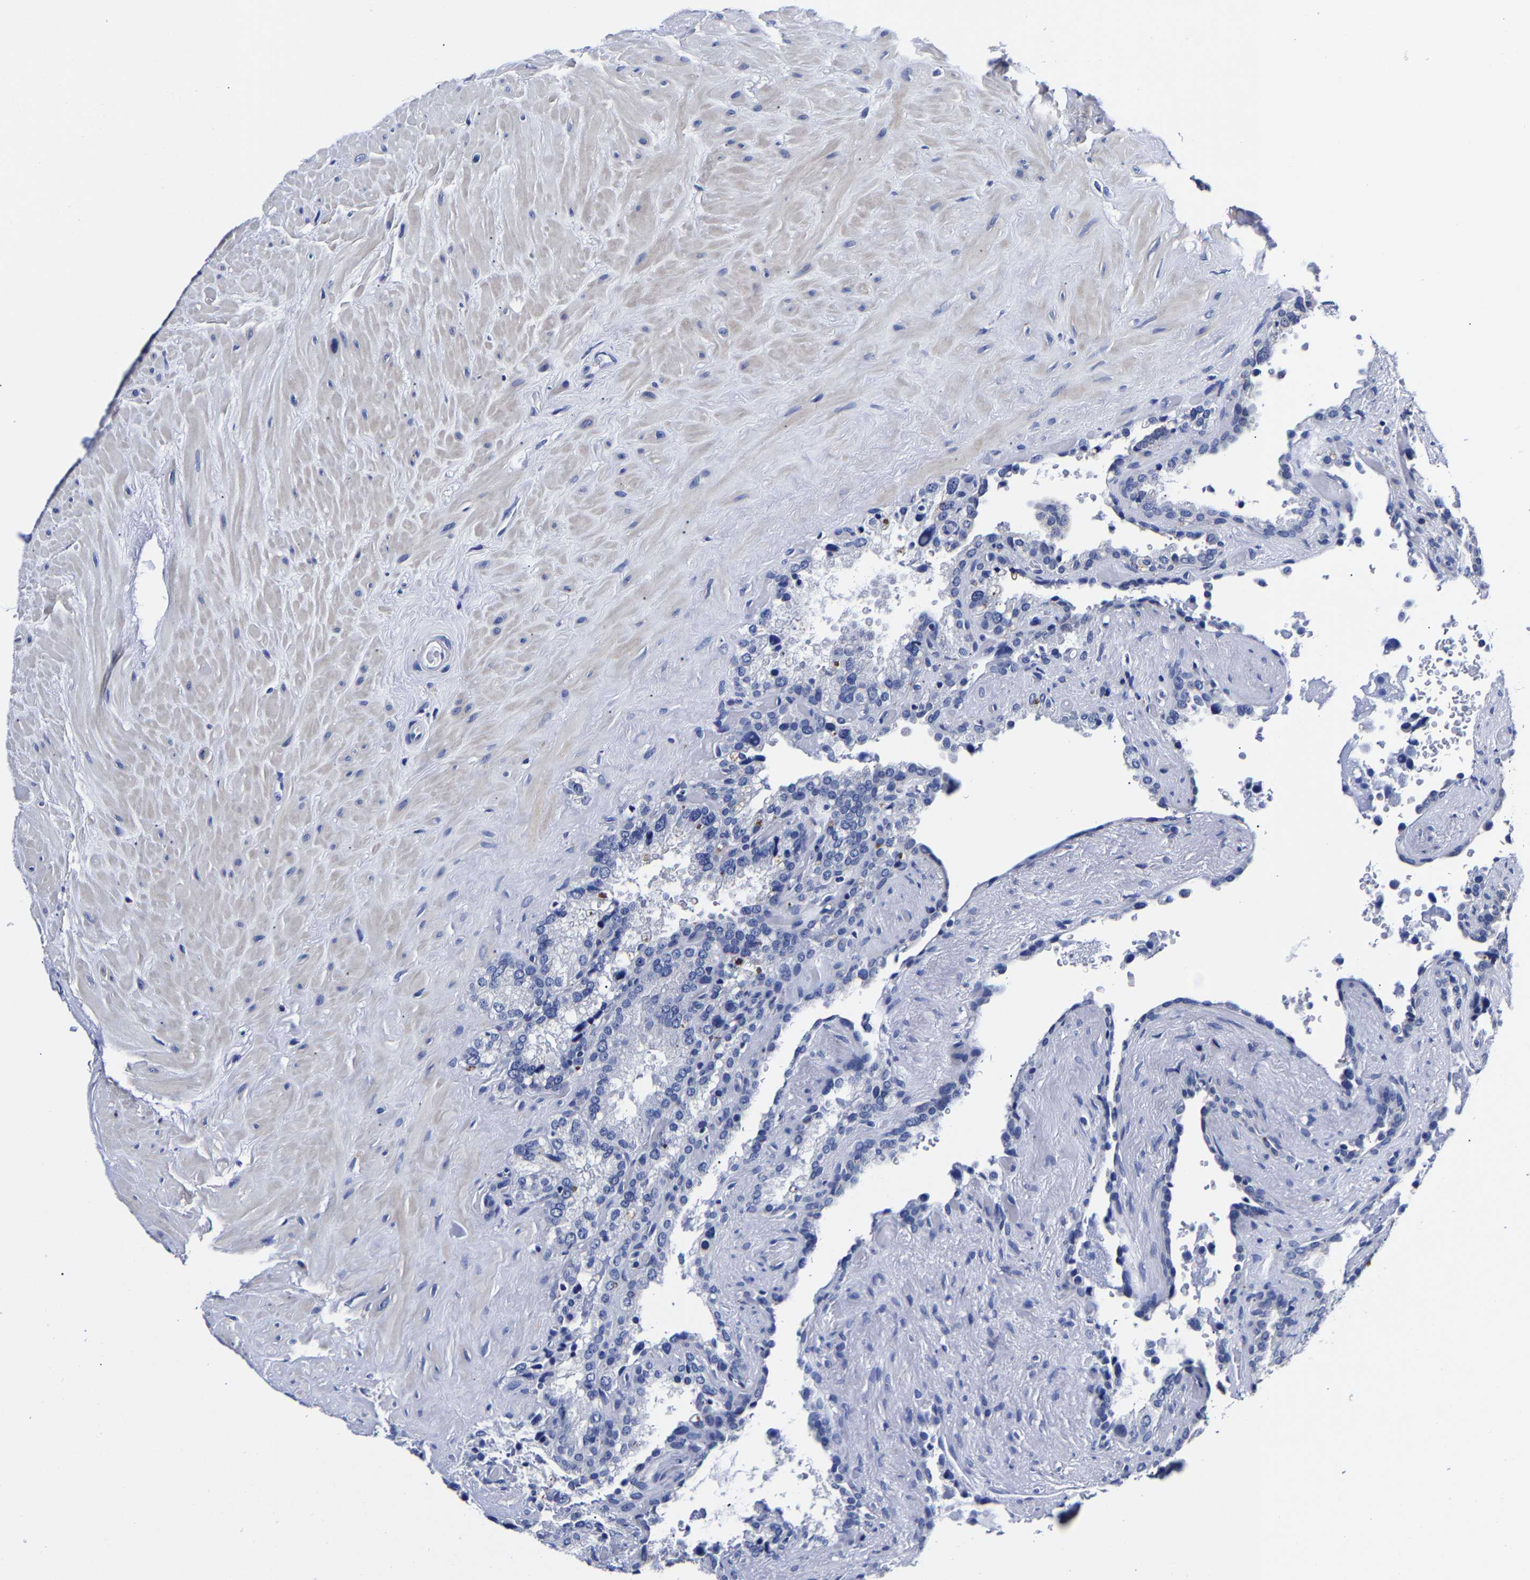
{"staining": {"intensity": "negative", "quantity": "none", "location": "none"}, "tissue": "seminal vesicle", "cell_type": "Glandular cells", "image_type": "normal", "snomed": [{"axis": "morphology", "description": "Normal tissue, NOS"}, {"axis": "topography", "description": "Seminal veicle"}], "caption": "A high-resolution photomicrograph shows immunohistochemistry (IHC) staining of normal seminal vesicle, which demonstrates no significant positivity in glandular cells.", "gene": "CPA2", "patient": {"sex": "male", "age": 68}}